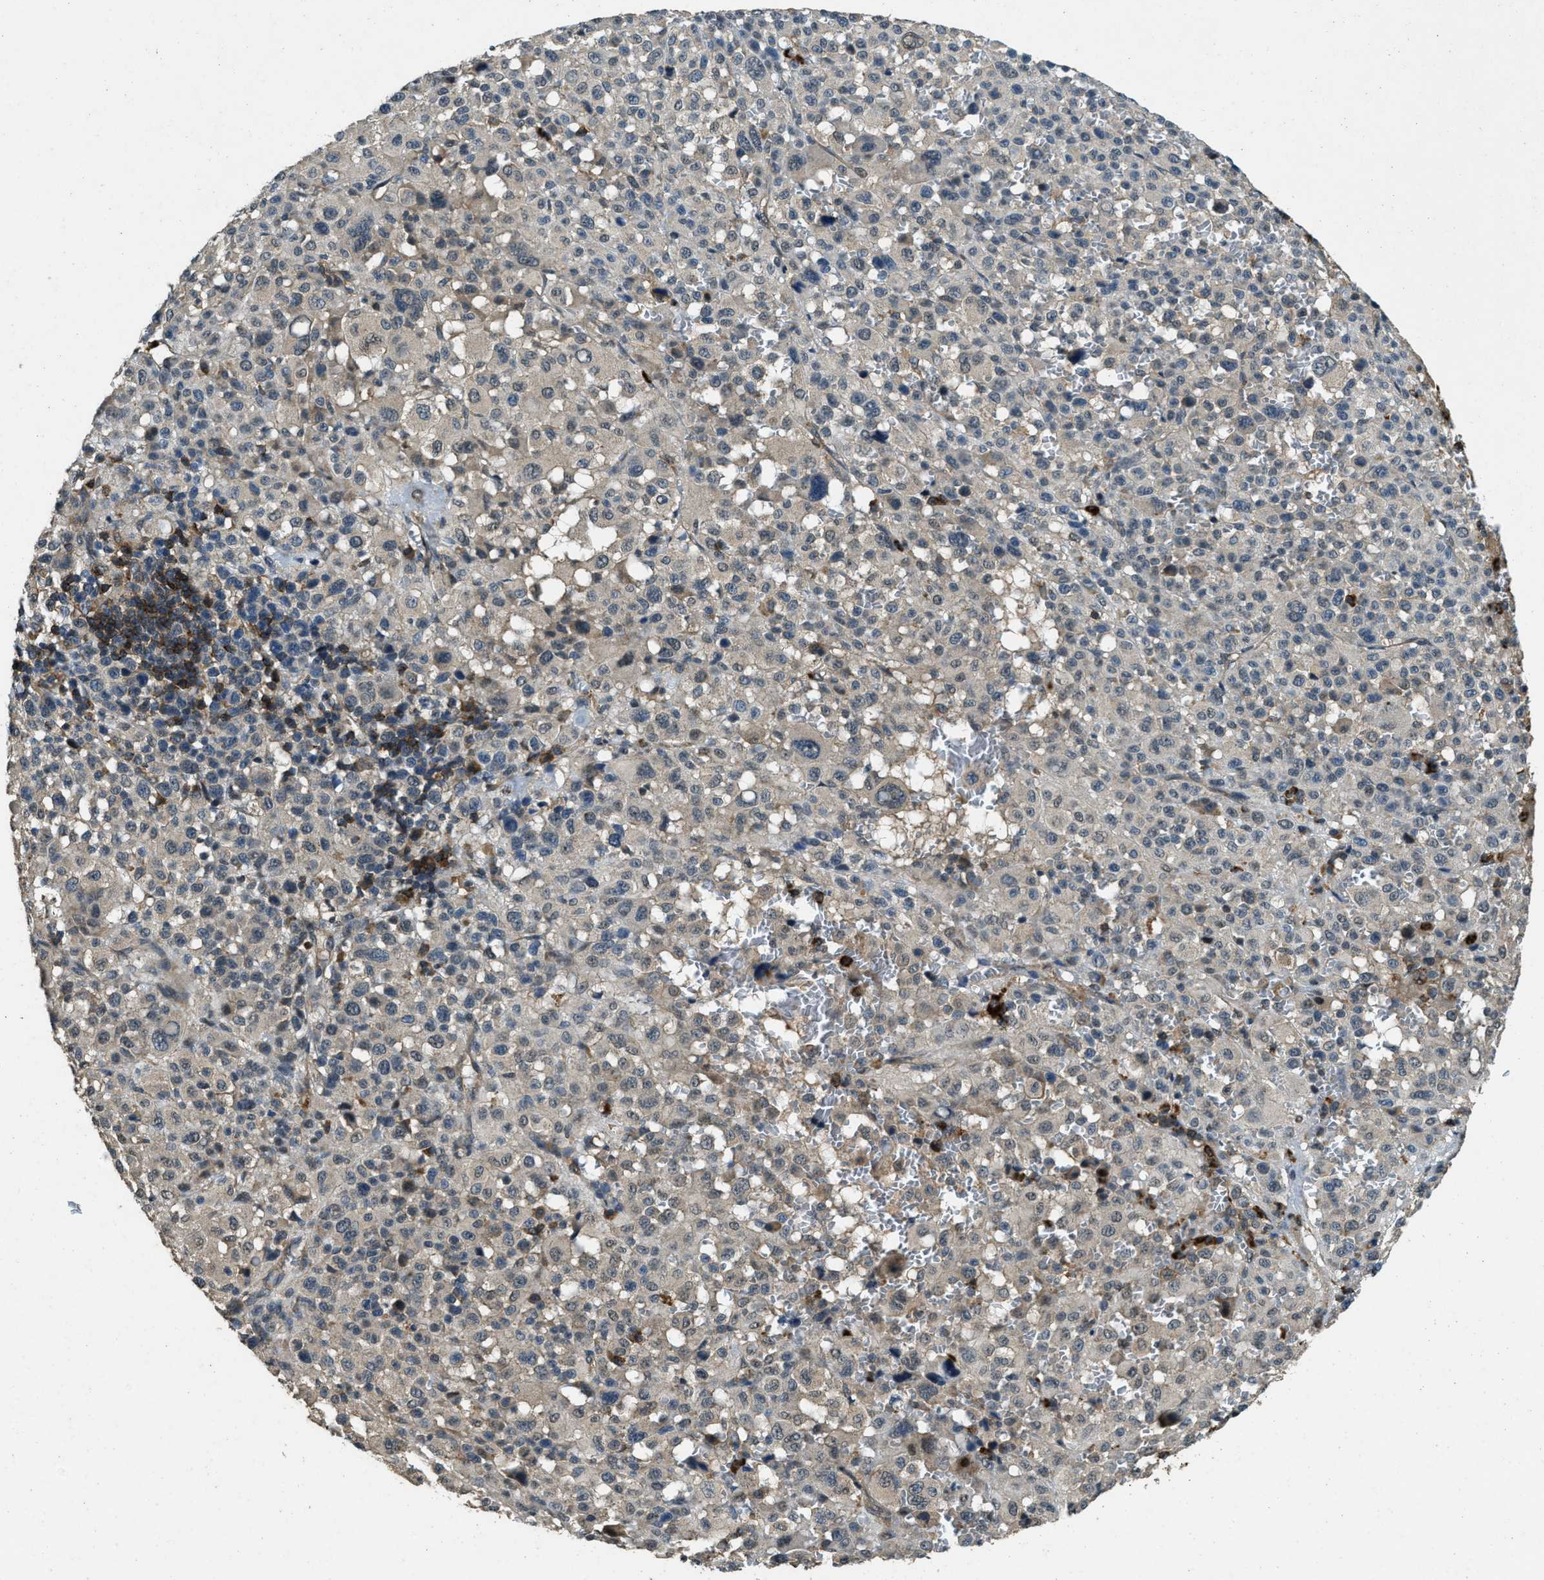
{"staining": {"intensity": "negative", "quantity": "none", "location": "none"}, "tissue": "melanoma", "cell_type": "Tumor cells", "image_type": "cancer", "snomed": [{"axis": "morphology", "description": "Malignant melanoma, Metastatic site"}, {"axis": "topography", "description": "Skin"}], "caption": "Image shows no protein expression in tumor cells of melanoma tissue.", "gene": "ATP8B1", "patient": {"sex": "female", "age": 74}}